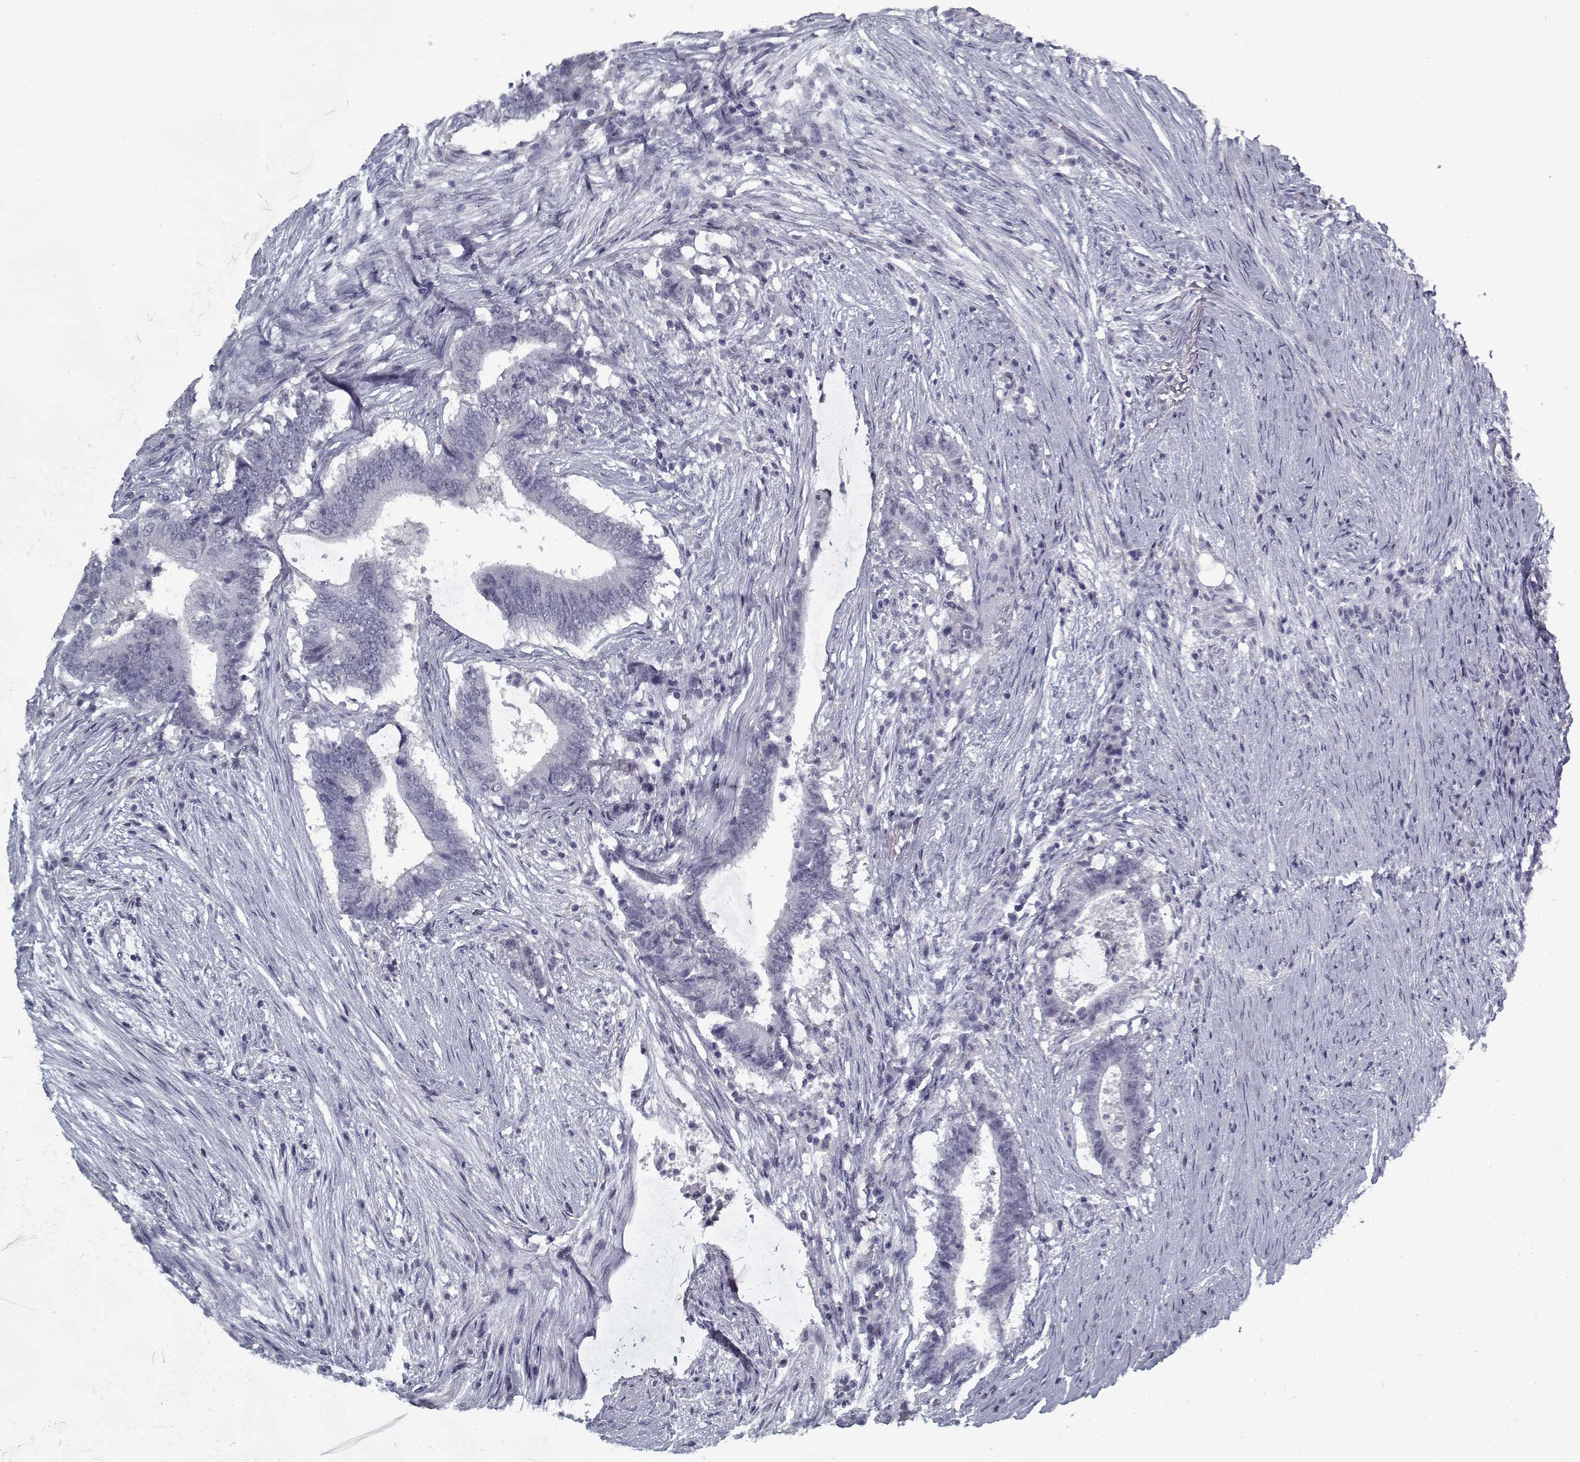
{"staining": {"intensity": "negative", "quantity": "none", "location": "none"}, "tissue": "colorectal cancer", "cell_type": "Tumor cells", "image_type": "cancer", "snomed": [{"axis": "morphology", "description": "Adenocarcinoma, NOS"}, {"axis": "topography", "description": "Colon"}], "caption": "High power microscopy photomicrograph of an immunohistochemistry photomicrograph of colorectal cancer (adenocarcinoma), revealing no significant expression in tumor cells. The staining is performed using DAB (3,3'-diaminobenzidine) brown chromogen with nuclei counter-stained in using hematoxylin.", "gene": "RNF32", "patient": {"sex": "female", "age": 43}}